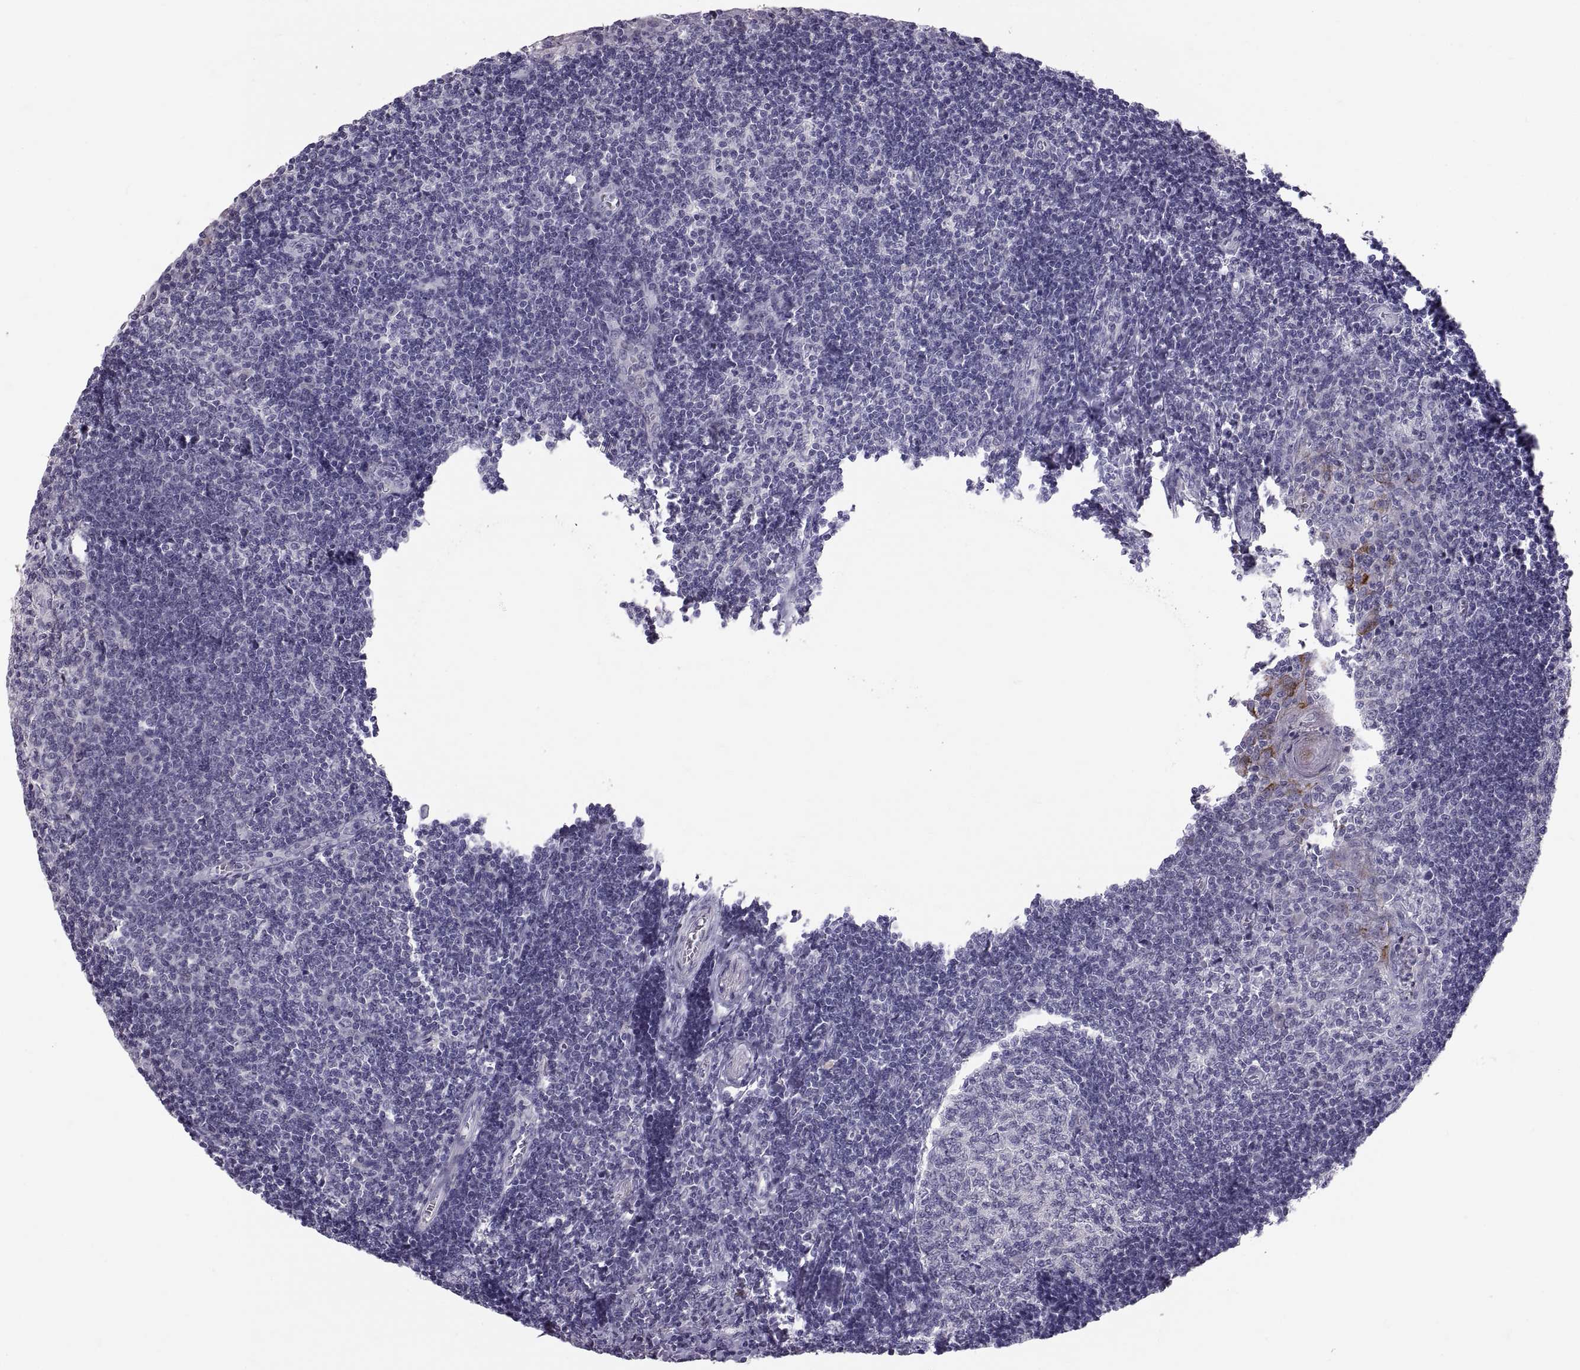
{"staining": {"intensity": "negative", "quantity": "none", "location": "none"}, "tissue": "tonsil", "cell_type": "Germinal center cells", "image_type": "normal", "snomed": [{"axis": "morphology", "description": "Normal tissue, NOS"}, {"axis": "topography", "description": "Tonsil"}], "caption": "A high-resolution image shows immunohistochemistry staining of normal tonsil, which shows no significant positivity in germinal center cells. (DAB immunohistochemistry with hematoxylin counter stain).", "gene": "PTN", "patient": {"sex": "female", "age": 13}}